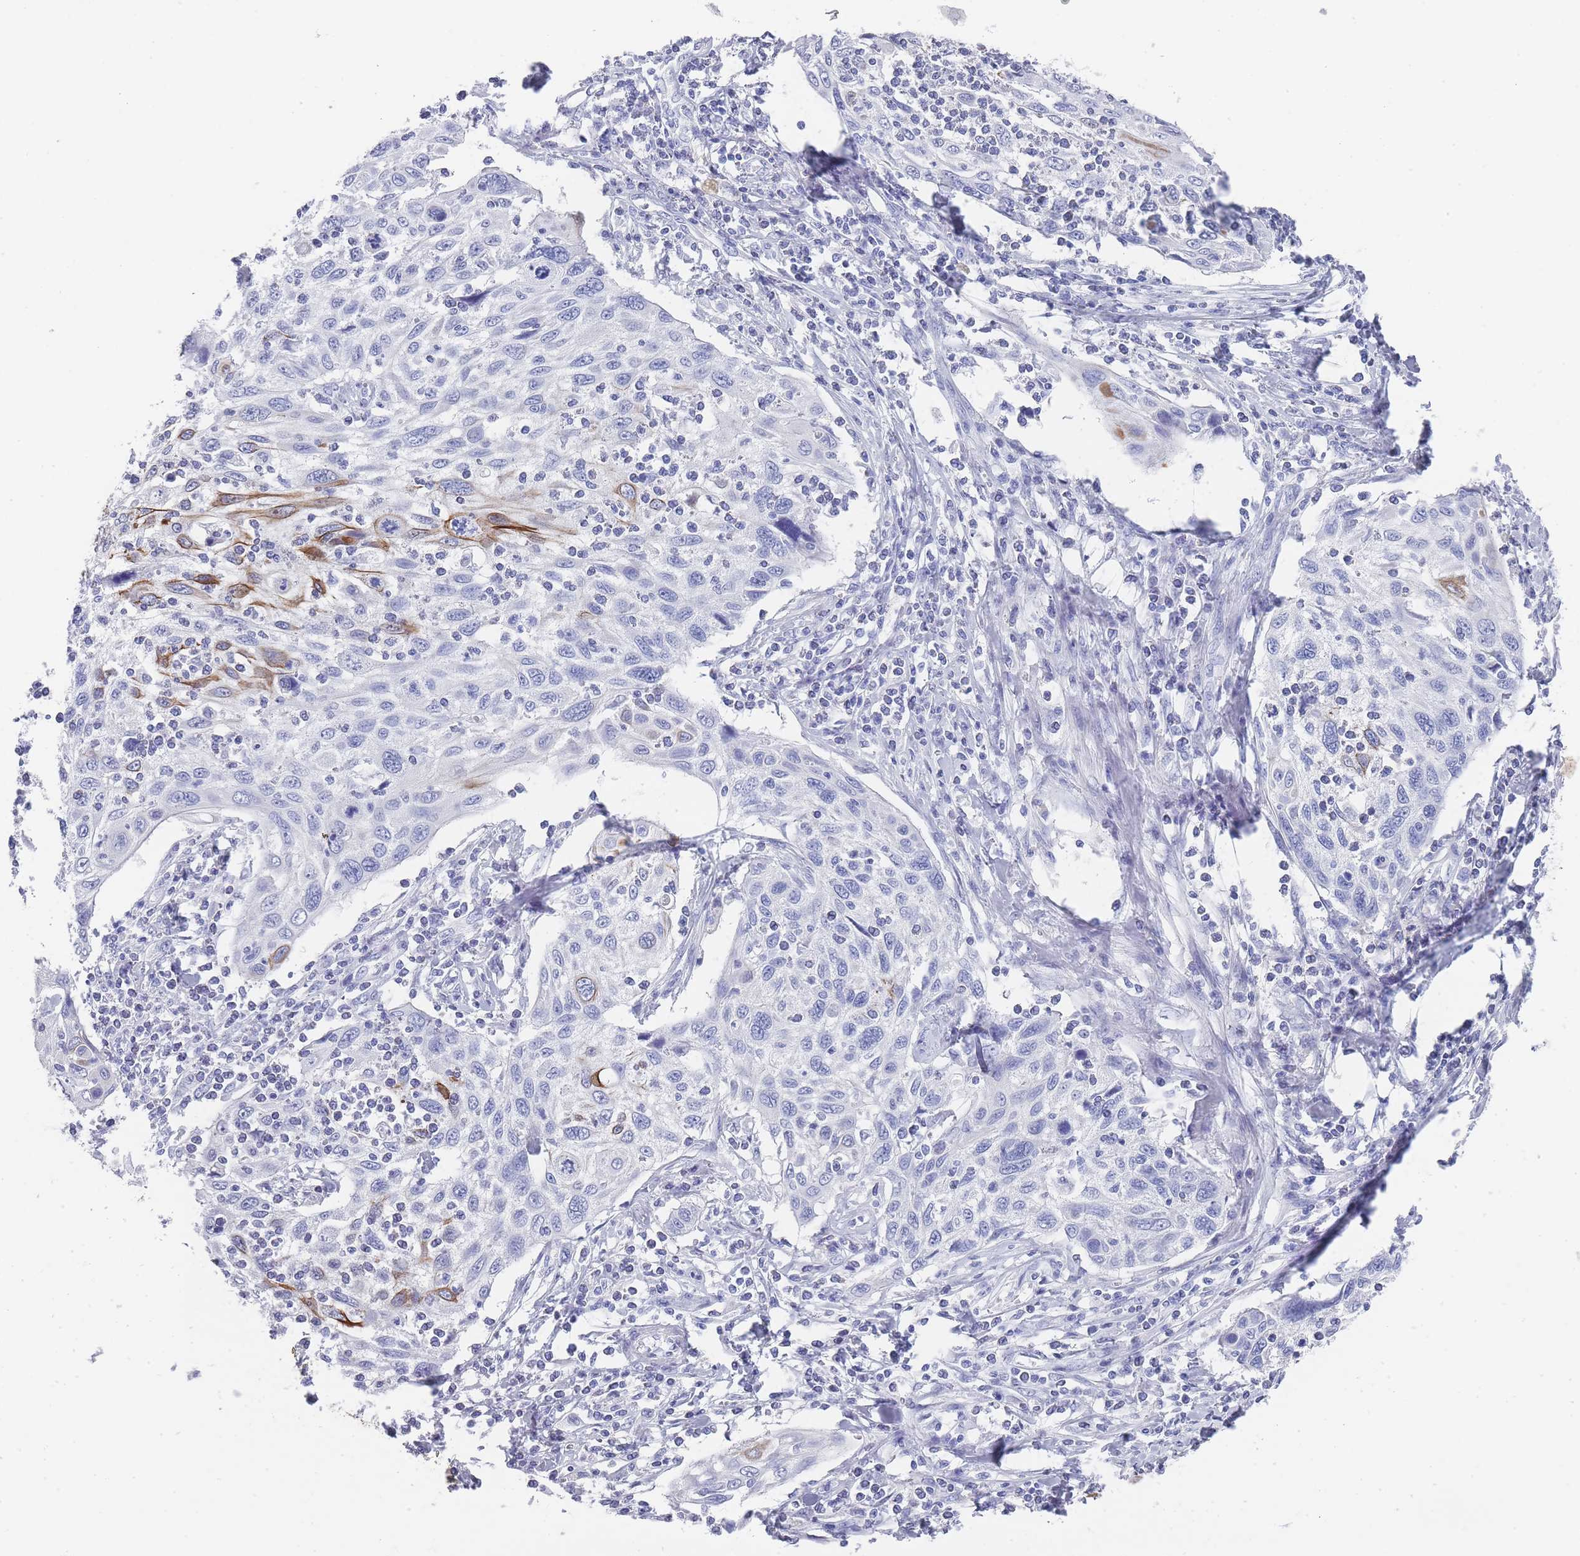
{"staining": {"intensity": "strong", "quantity": "<25%", "location": "cytoplasmic/membranous"}, "tissue": "cervical cancer", "cell_type": "Tumor cells", "image_type": "cancer", "snomed": [{"axis": "morphology", "description": "Squamous cell carcinoma, NOS"}, {"axis": "topography", "description": "Cervix"}], "caption": "Cervical squamous cell carcinoma stained for a protein (brown) shows strong cytoplasmic/membranous positive positivity in about <25% of tumor cells.", "gene": "RAB2B", "patient": {"sex": "female", "age": 70}}